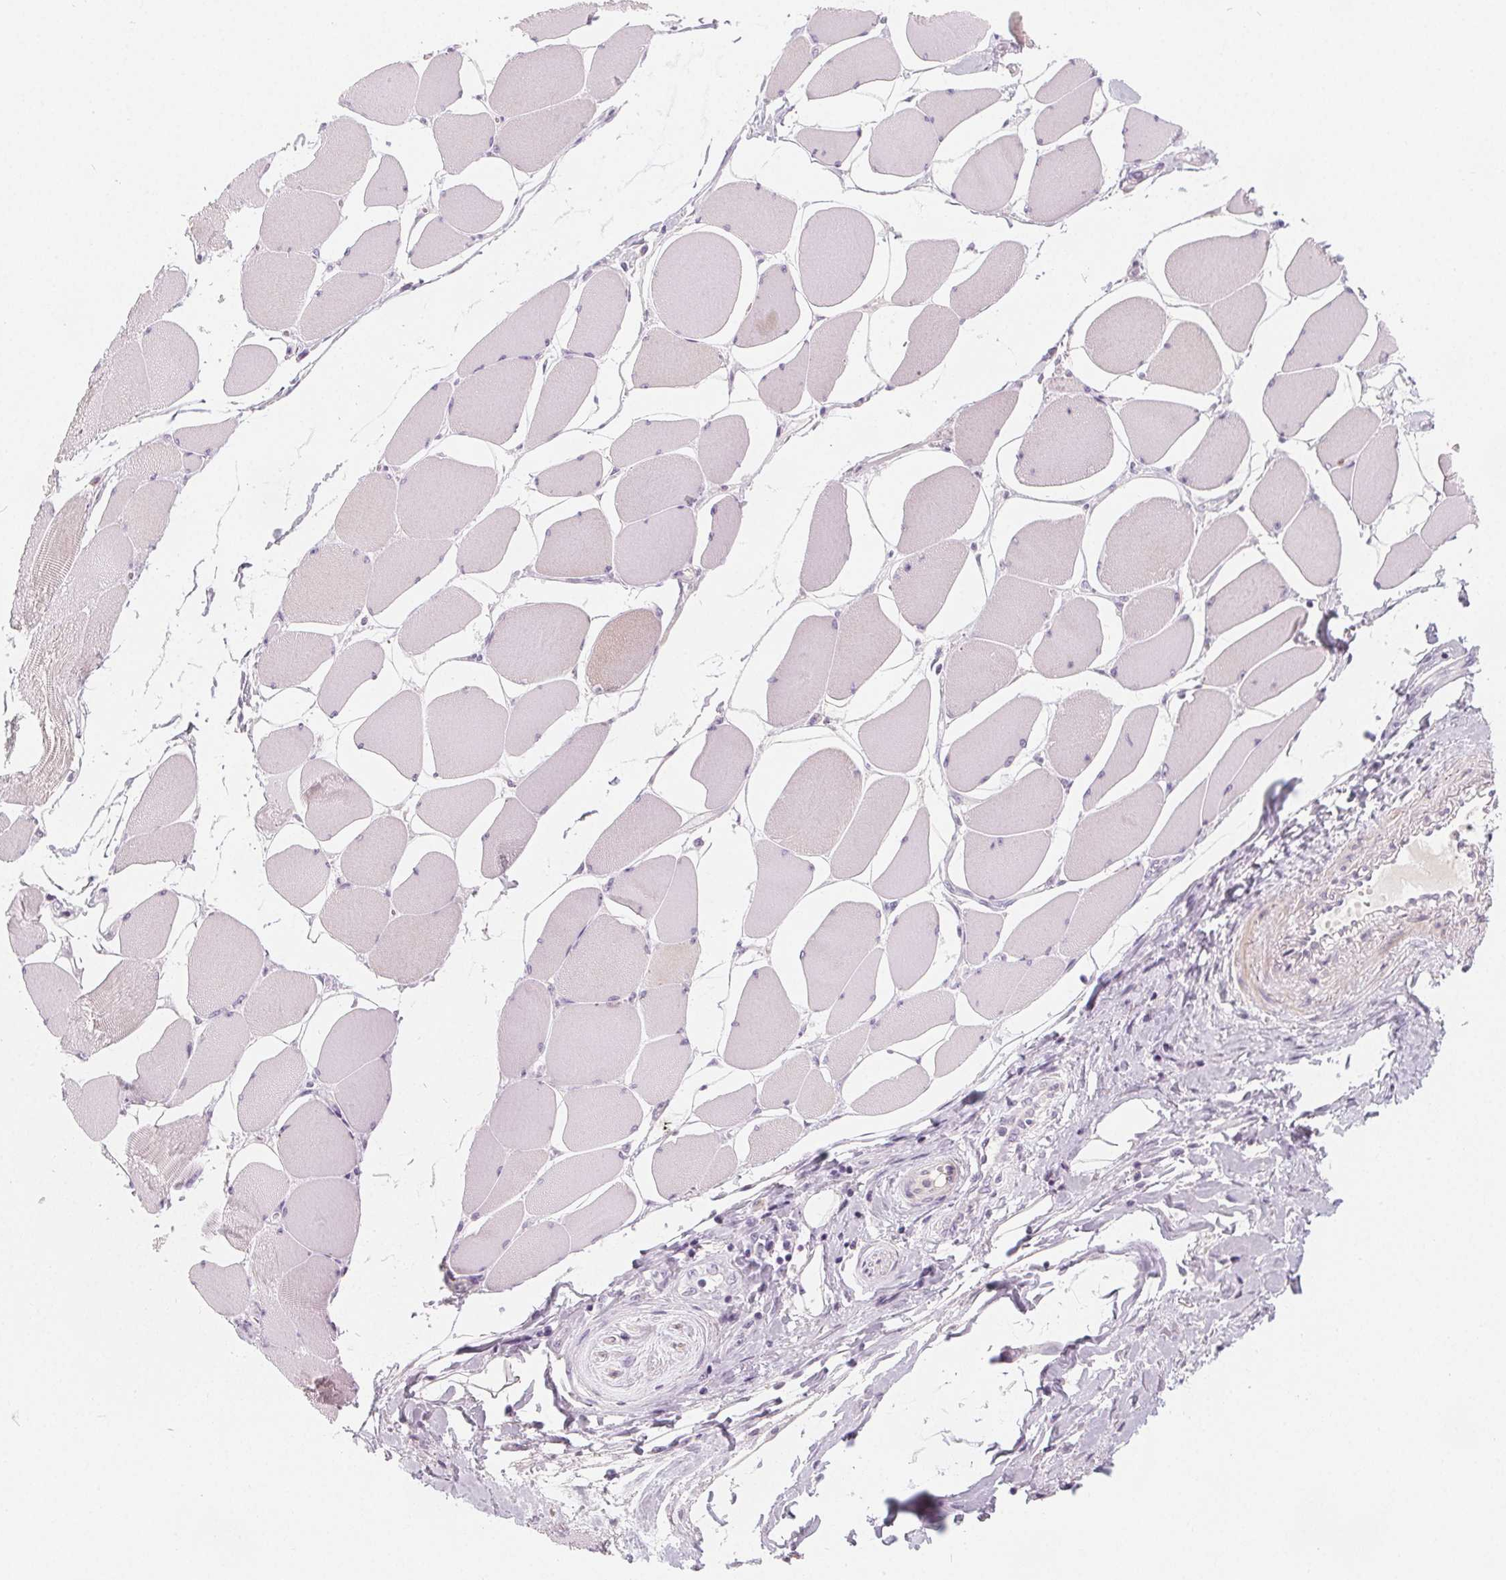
{"staining": {"intensity": "negative", "quantity": "none", "location": "none"}, "tissue": "skeletal muscle", "cell_type": "Myocytes", "image_type": "normal", "snomed": [{"axis": "morphology", "description": "Normal tissue, NOS"}, {"axis": "topography", "description": "Skeletal muscle"}], "caption": "A histopathology image of skeletal muscle stained for a protein shows no brown staining in myocytes. Brightfield microscopy of immunohistochemistry stained with DAB (brown) and hematoxylin (blue), captured at high magnification.", "gene": "SLC5A12", "patient": {"sex": "female", "age": 75}}